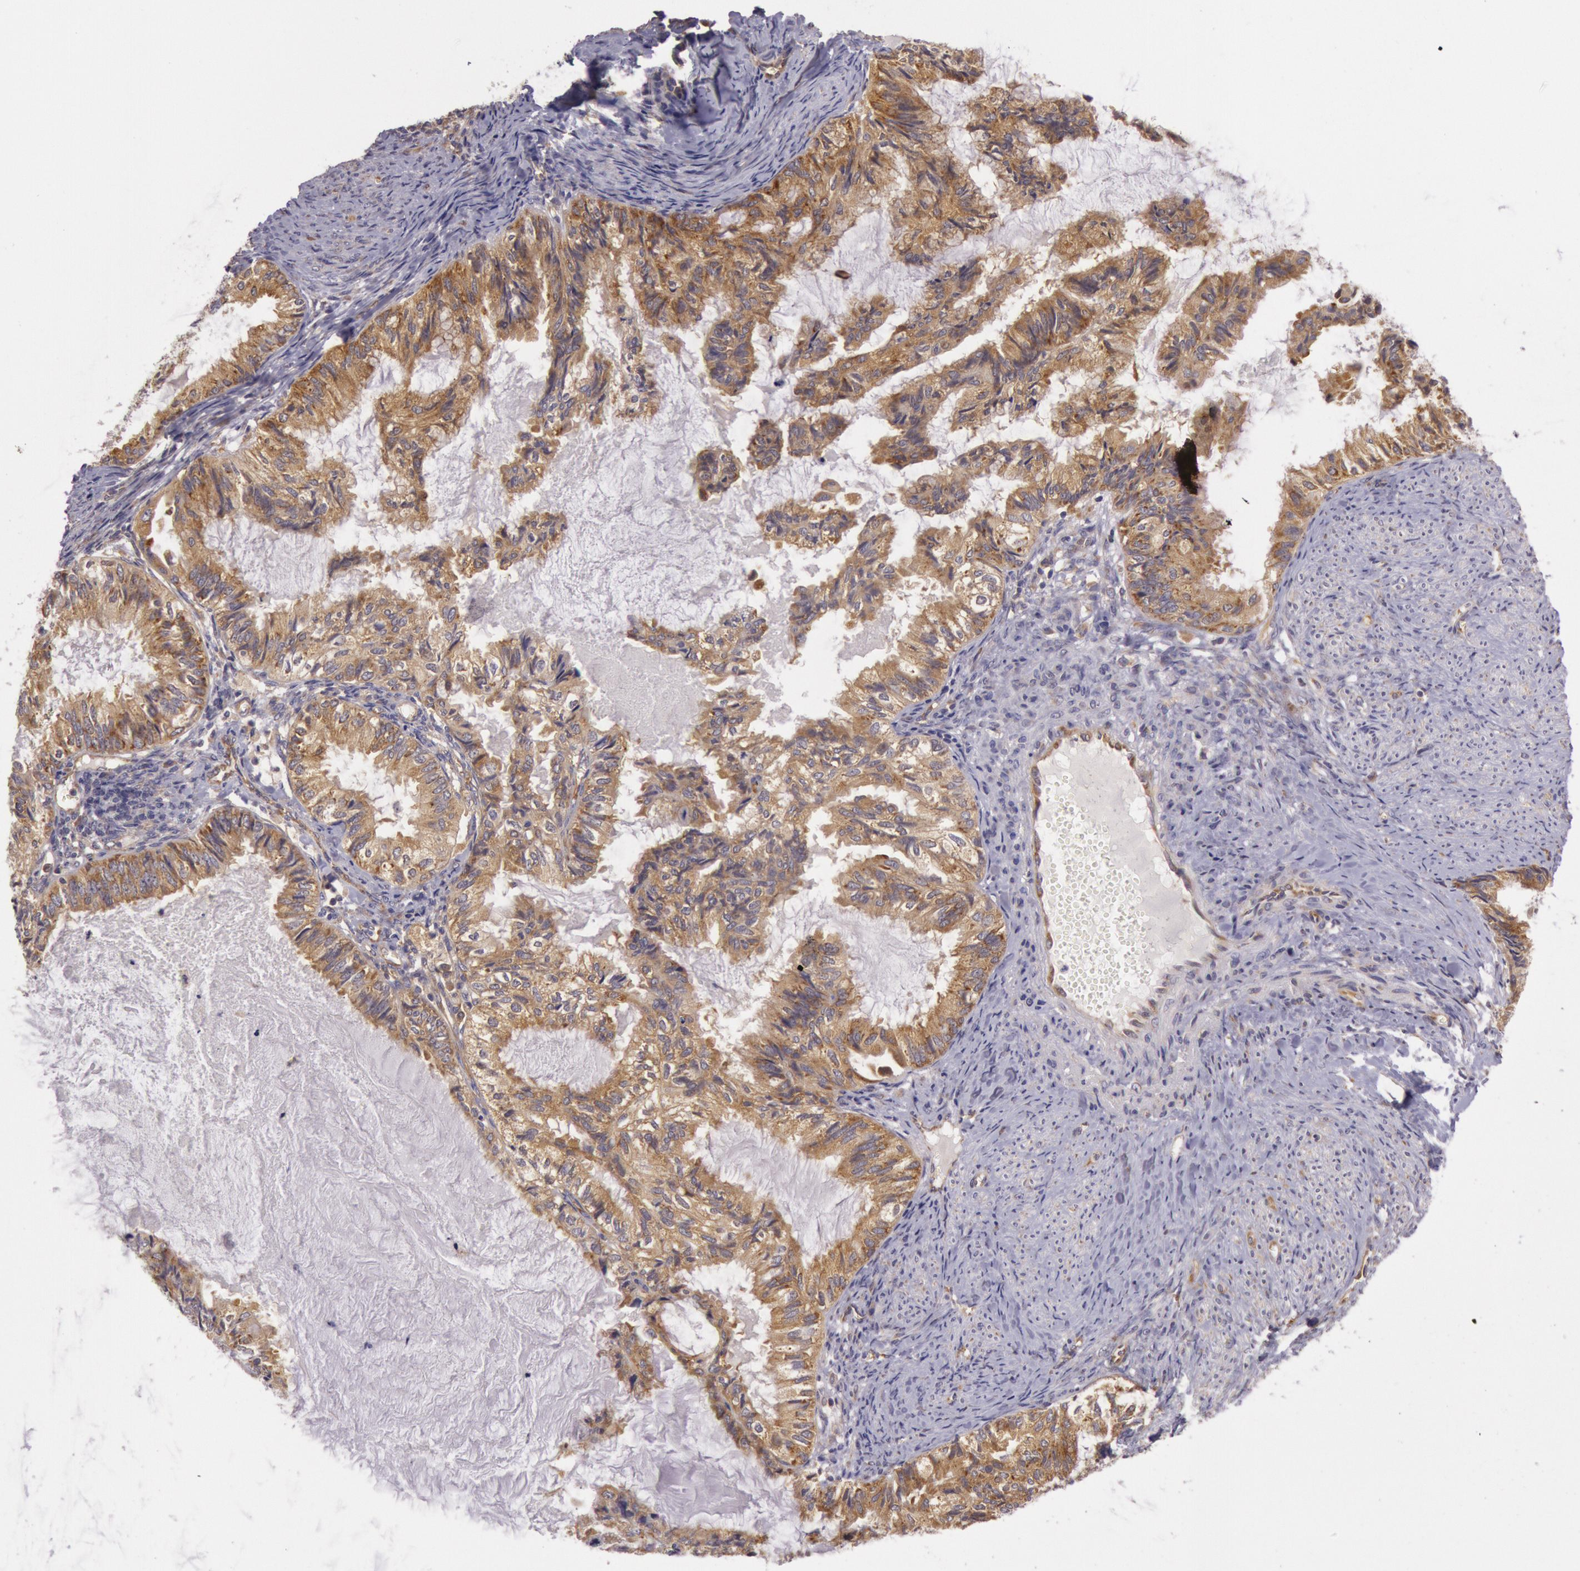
{"staining": {"intensity": "moderate", "quantity": ">75%", "location": "cytoplasmic/membranous"}, "tissue": "endometrial cancer", "cell_type": "Tumor cells", "image_type": "cancer", "snomed": [{"axis": "morphology", "description": "Adenocarcinoma, NOS"}, {"axis": "topography", "description": "Endometrium"}], "caption": "Immunohistochemistry staining of adenocarcinoma (endometrial), which reveals medium levels of moderate cytoplasmic/membranous expression in about >75% of tumor cells indicating moderate cytoplasmic/membranous protein positivity. The staining was performed using DAB (3,3'-diaminobenzidine) (brown) for protein detection and nuclei were counterstained in hematoxylin (blue).", "gene": "CHUK", "patient": {"sex": "female", "age": 86}}